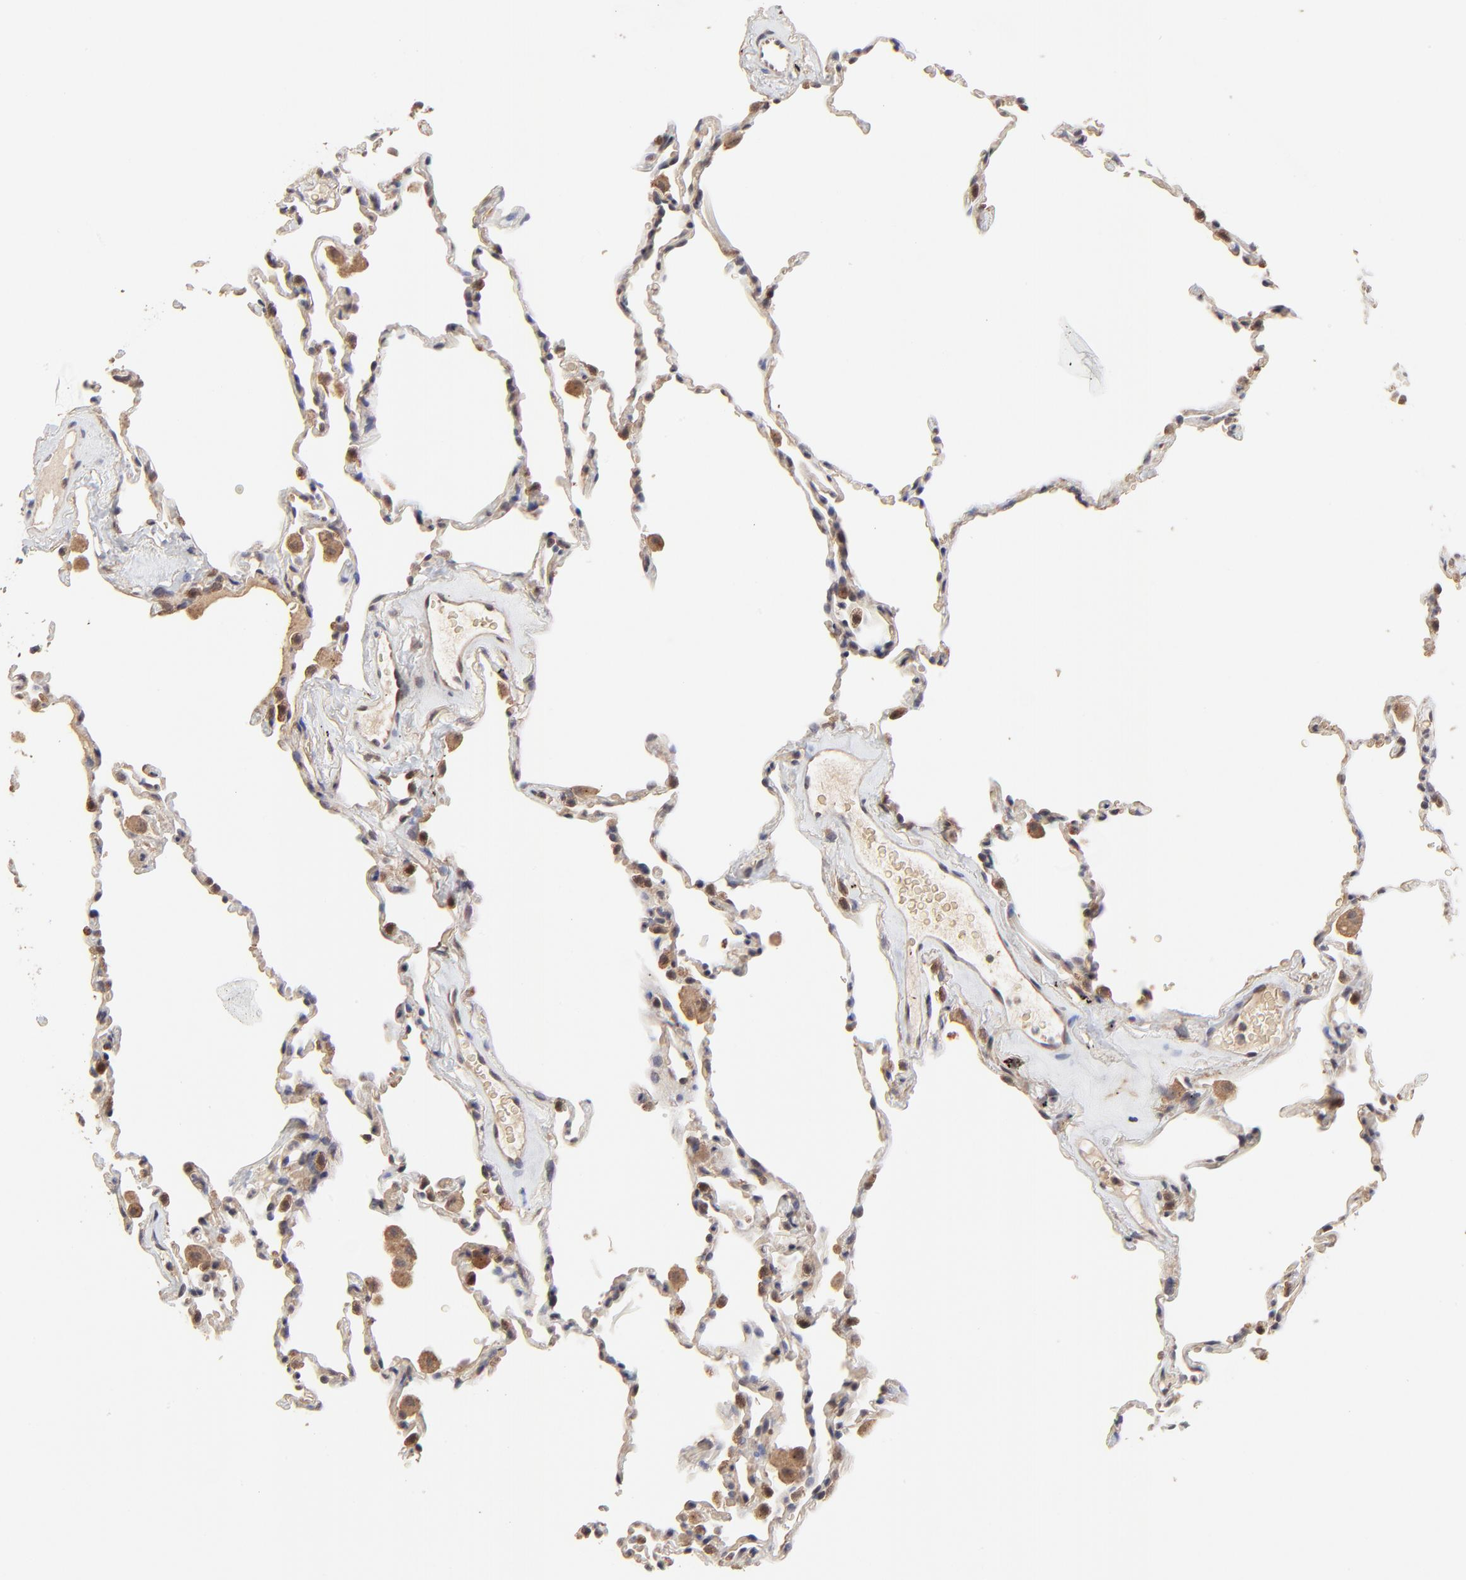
{"staining": {"intensity": "negative", "quantity": "none", "location": "none"}, "tissue": "lung", "cell_type": "Alveolar cells", "image_type": "normal", "snomed": [{"axis": "morphology", "description": "Normal tissue, NOS"}, {"axis": "morphology", "description": "Soft tissue tumor metastatic"}, {"axis": "topography", "description": "Lung"}], "caption": "High magnification brightfield microscopy of unremarkable lung stained with DAB (brown) and counterstained with hematoxylin (blue): alveolar cells show no significant expression.", "gene": "FRMD8", "patient": {"sex": "male", "age": 59}}